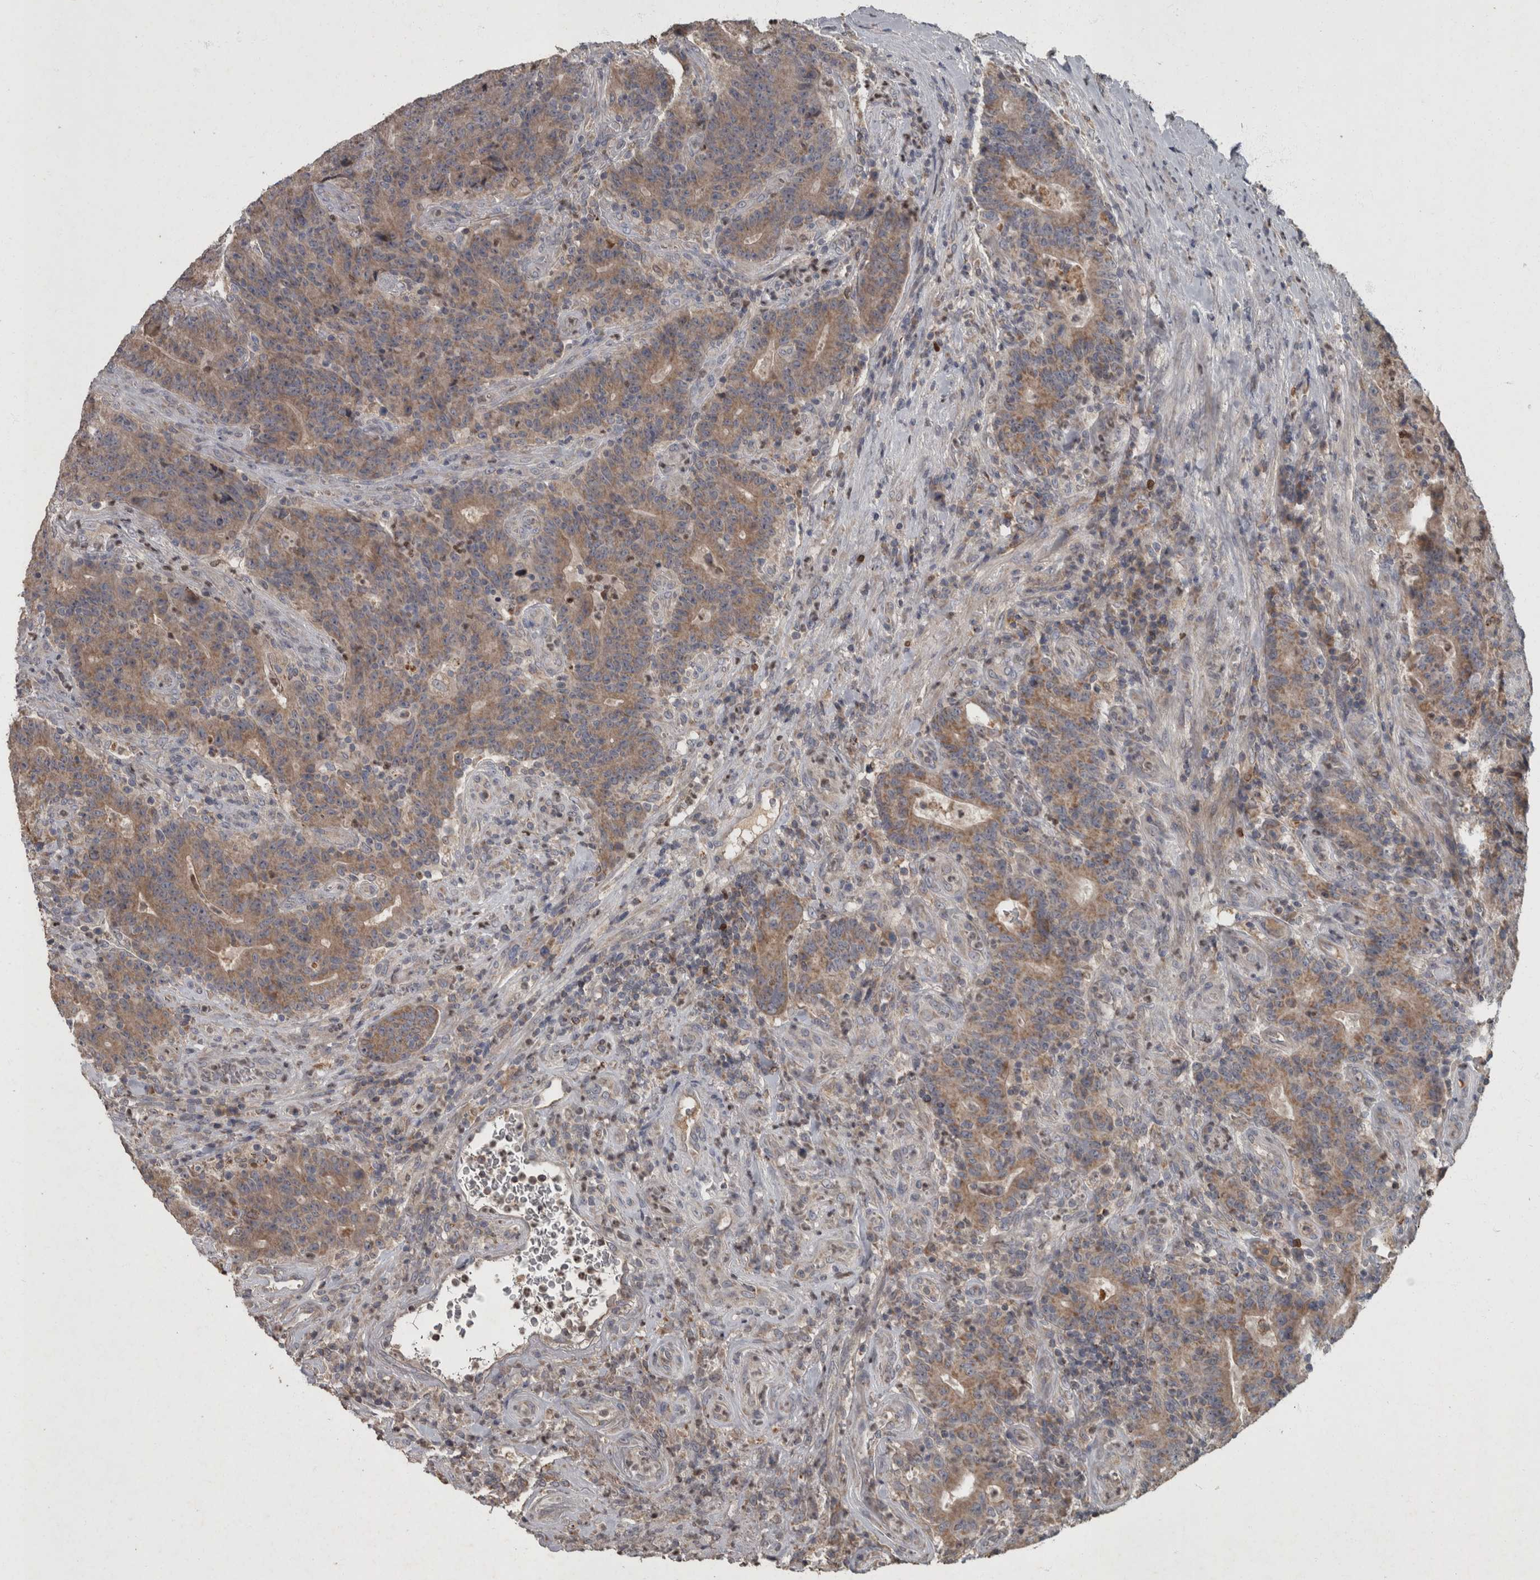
{"staining": {"intensity": "weak", "quantity": ">75%", "location": "cytoplasmic/membranous"}, "tissue": "colorectal cancer", "cell_type": "Tumor cells", "image_type": "cancer", "snomed": [{"axis": "morphology", "description": "Normal tissue, NOS"}, {"axis": "morphology", "description": "Adenocarcinoma, NOS"}, {"axis": "topography", "description": "Colon"}], "caption": "Colorectal cancer (adenocarcinoma) tissue displays weak cytoplasmic/membranous staining in about >75% of tumor cells, visualized by immunohistochemistry.", "gene": "PPP1R3C", "patient": {"sex": "female", "age": 75}}